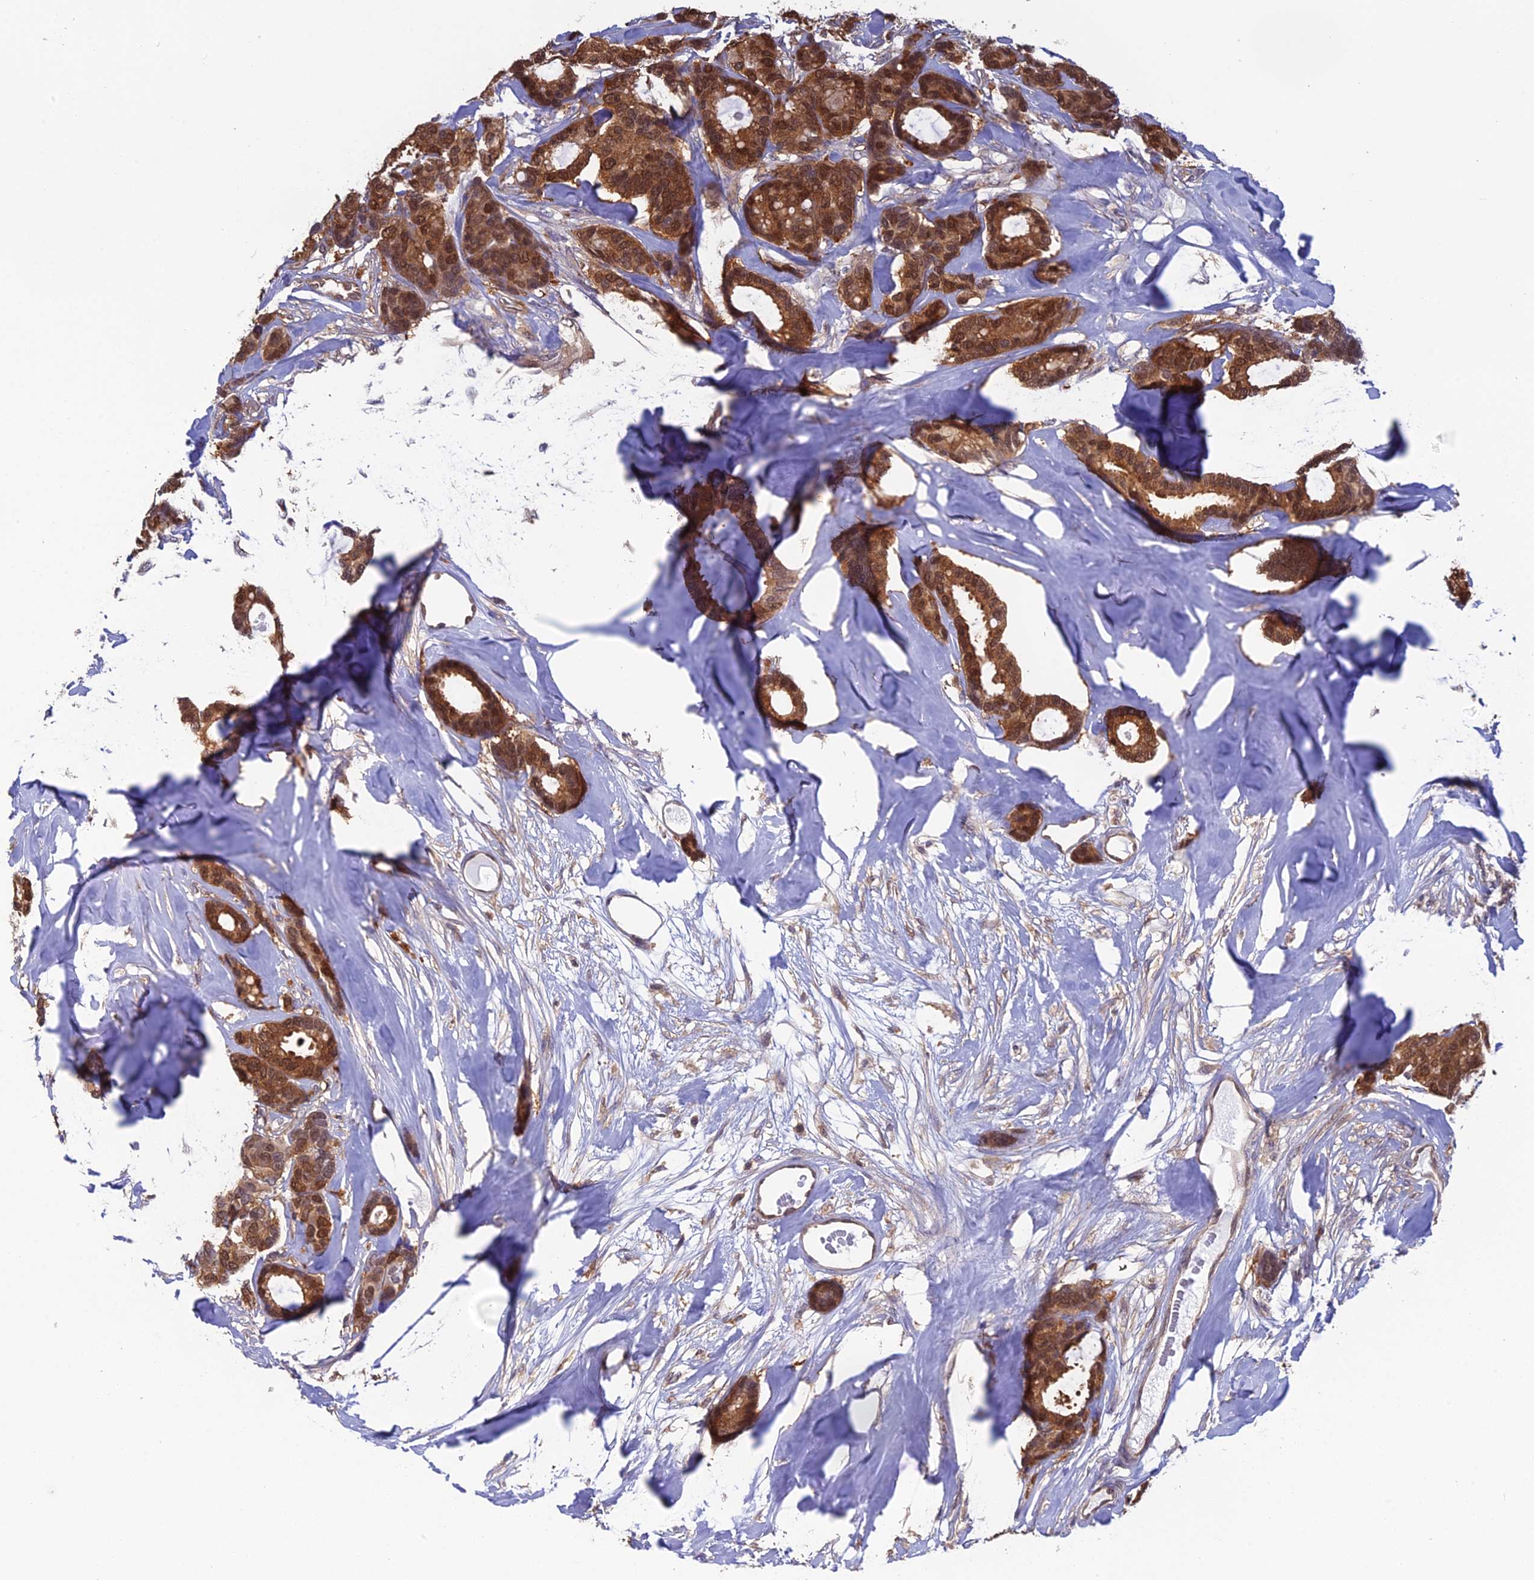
{"staining": {"intensity": "moderate", "quantity": ">75%", "location": "cytoplasmic/membranous,nuclear"}, "tissue": "breast cancer", "cell_type": "Tumor cells", "image_type": "cancer", "snomed": [{"axis": "morphology", "description": "Duct carcinoma"}, {"axis": "topography", "description": "Breast"}], "caption": "Immunohistochemistry image of neoplastic tissue: breast invasive ductal carcinoma stained using immunohistochemistry (IHC) reveals medium levels of moderate protein expression localized specifically in the cytoplasmic/membranous and nuclear of tumor cells, appearing as a cytoplasmic/membranous and nuclear brown color.", "gene": "HINT1", "patient": {"sex": "female", "age": 87}}